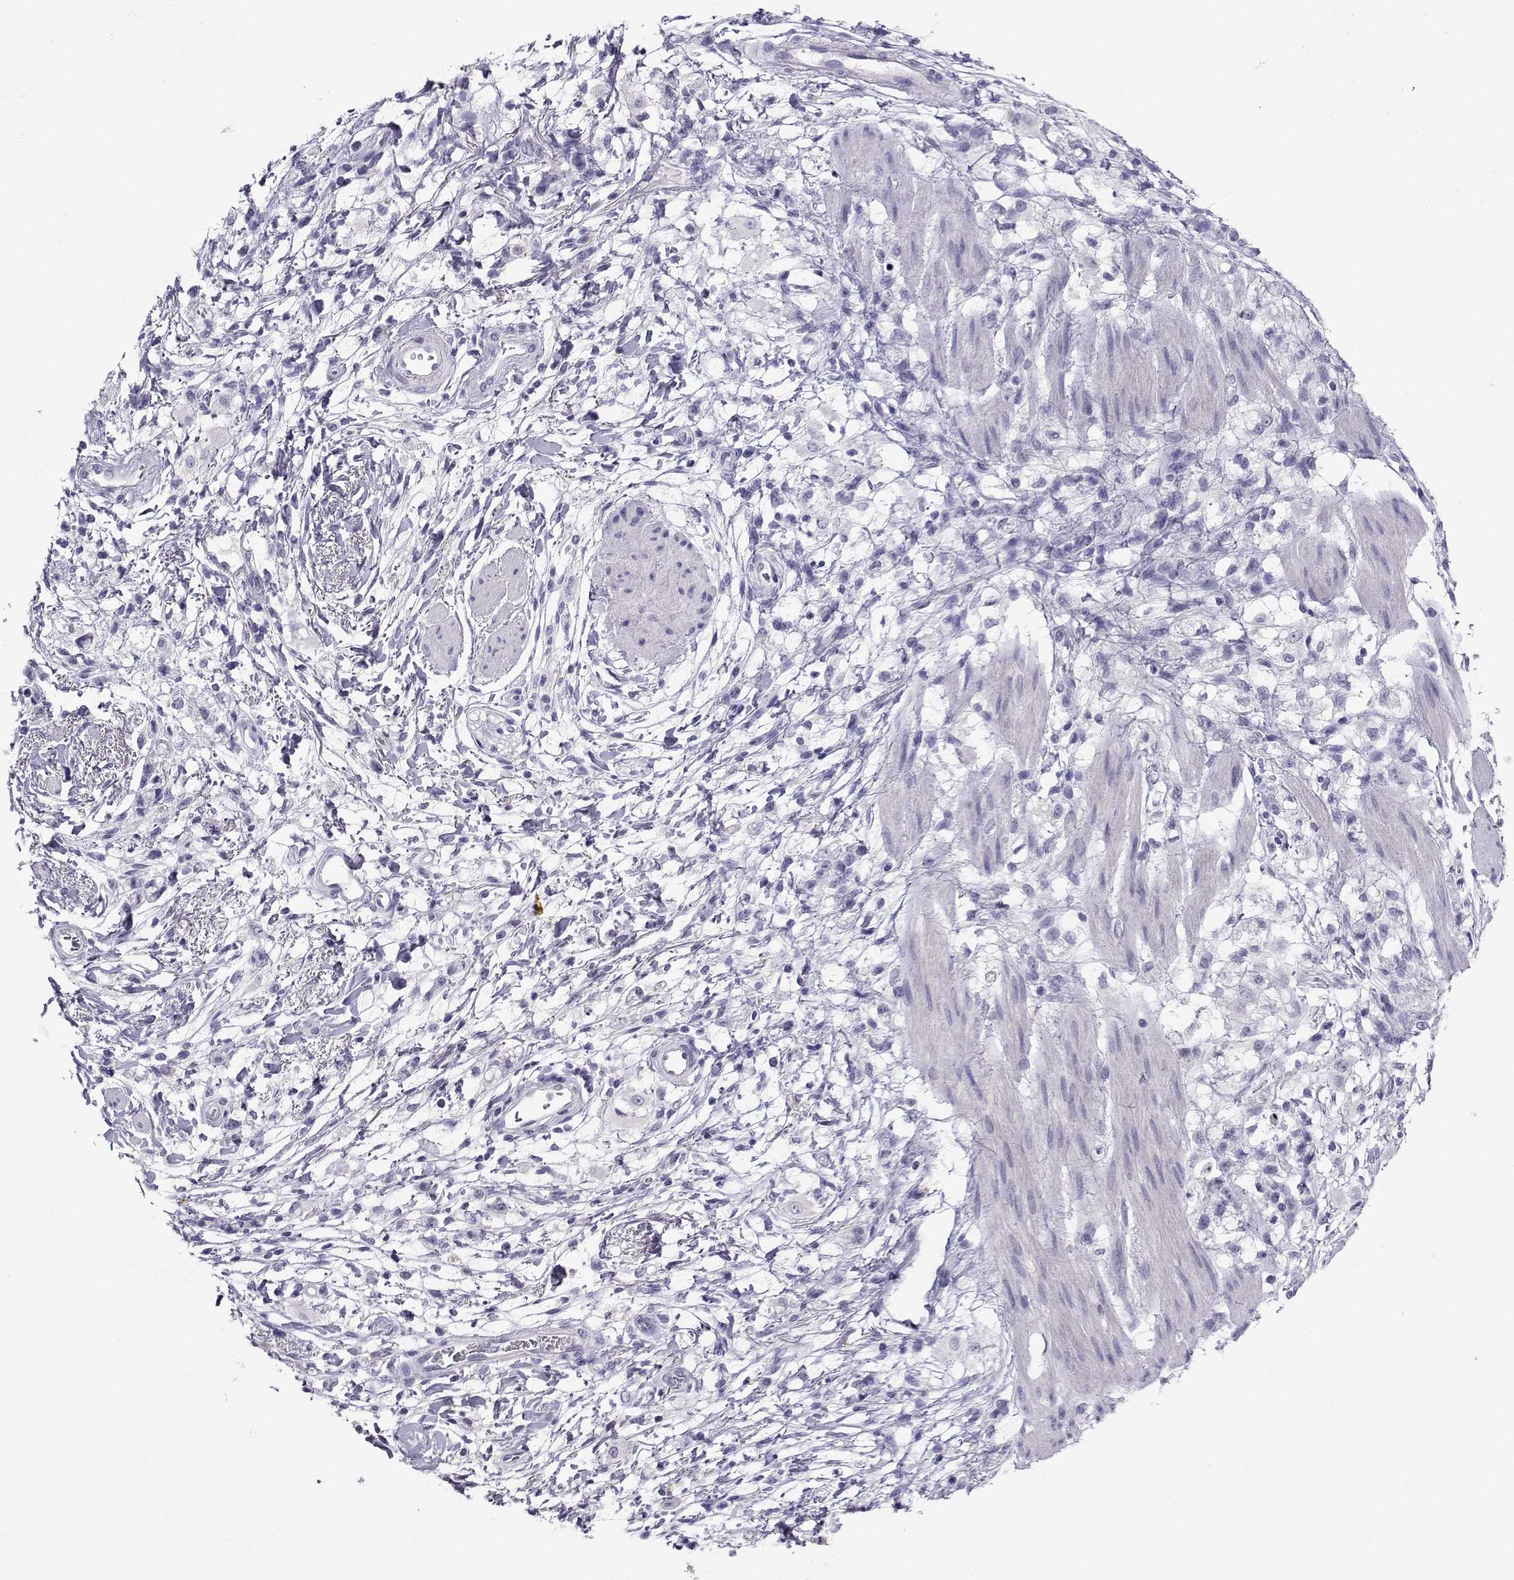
{"staining": {"intensity": "negative", "quantity": "none", "location": "none"}, "tissue": "stomach cancer", "cell_type": "Tumor cells", "image_type": "cancer", "snomed": [{"axis": "morphology", "description": "Adenocarcinoma, NOS"}, {"axis": "topography", "description": "Stomach"}], "caption": "This is a histopathology image of IHC staining of stomach adenocarcinoma, which shows no staining in tumor cells.", "gene": "GRIK4", "patient": {"sex": "female", "age": 60}}